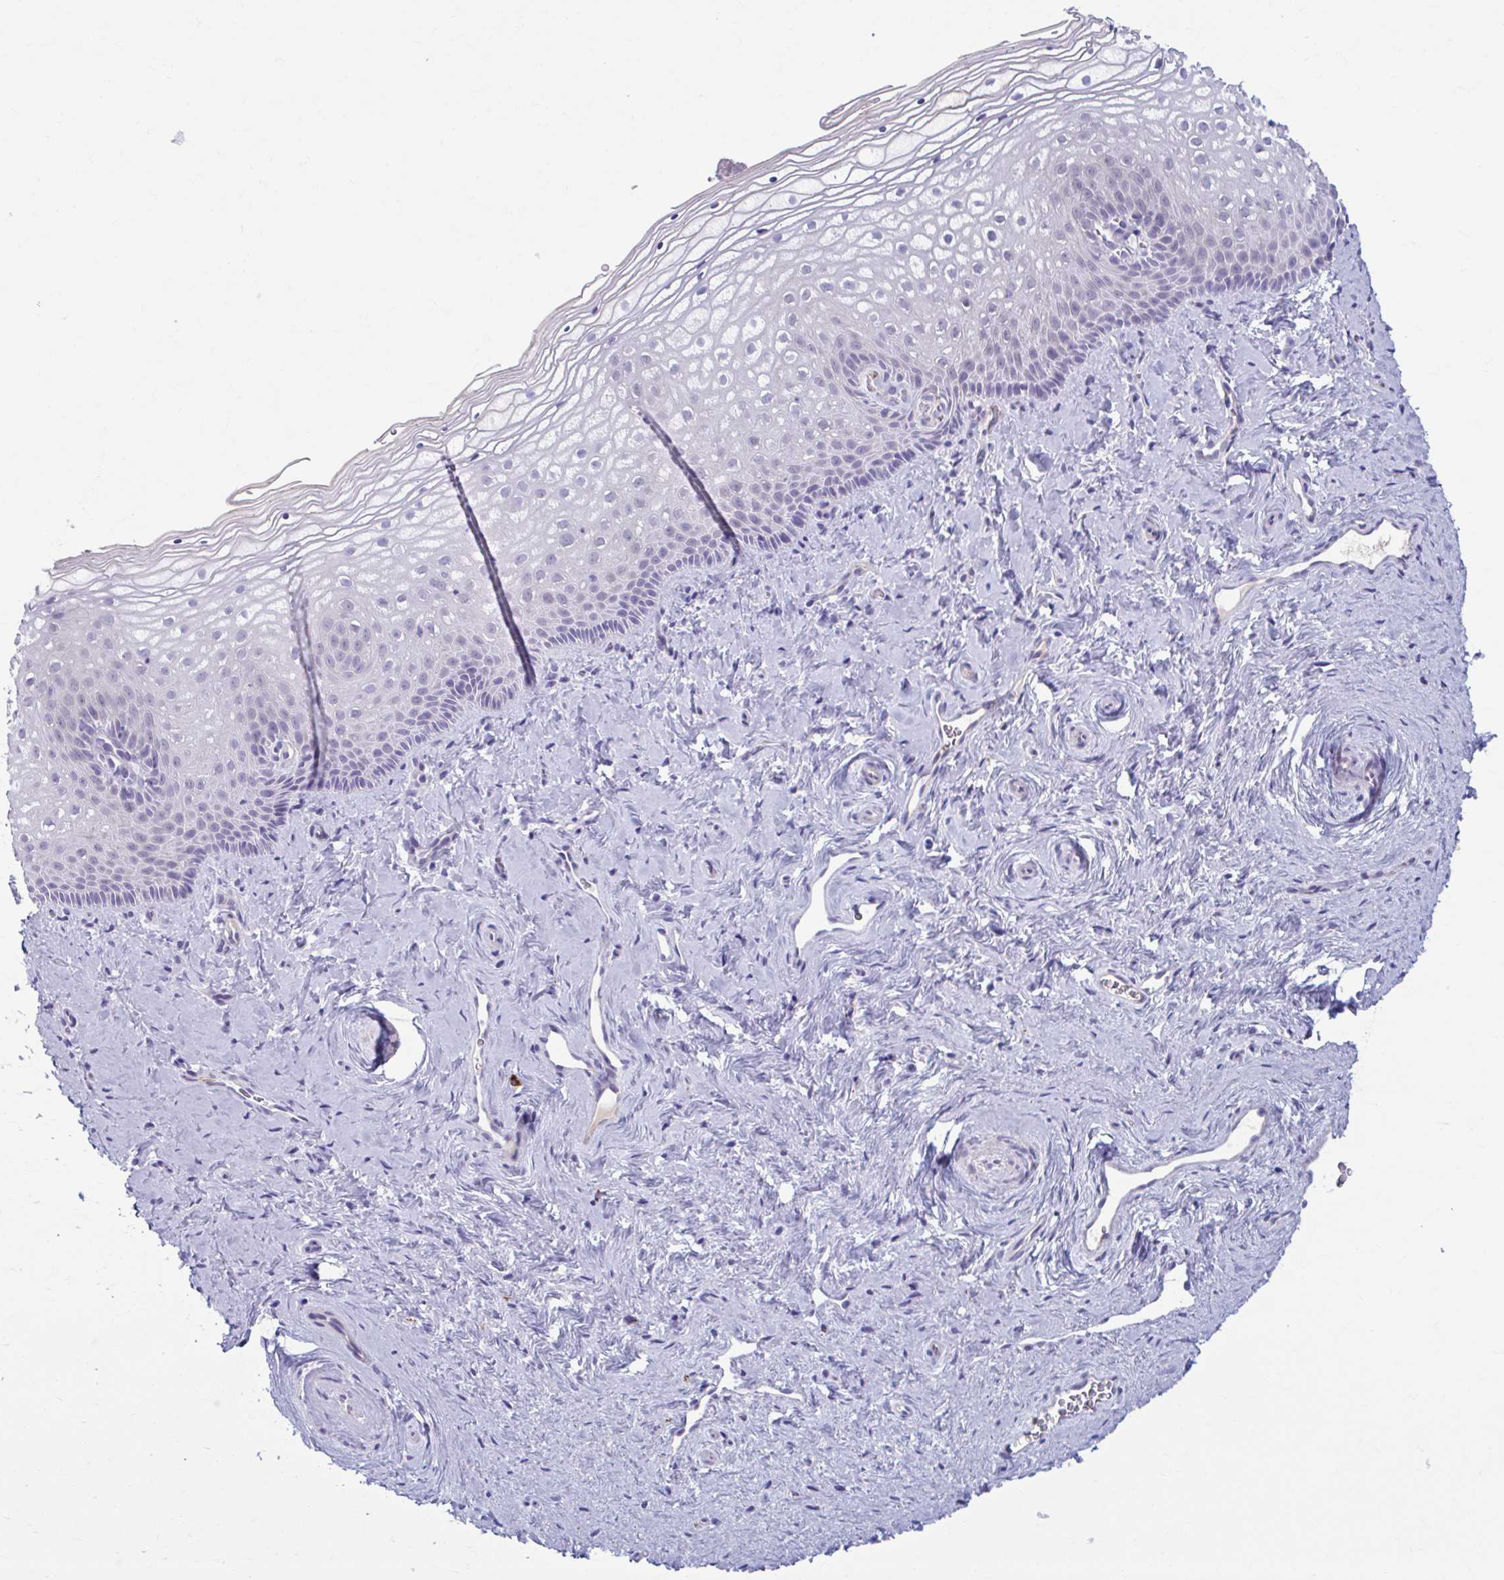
{"staining": {"intensity": "negative", "quantity": "none", "location": "none"}, "tissue": "vagina", "cell_type": "Squamous epithelial cells", "image_type": "normal", "snomed": [{"axis": "morphology", "description": "Normal tissue, NOS"}, {"axis": "topography", "description": "Vagina"}], "caption": "Squamous epithelial cells show no significant protein positivity in normal vagina. (DAB IHC with hematoxylin counter stain).", "gene": "C12orf71", "patient": {"sex": "female", "age": 51}}